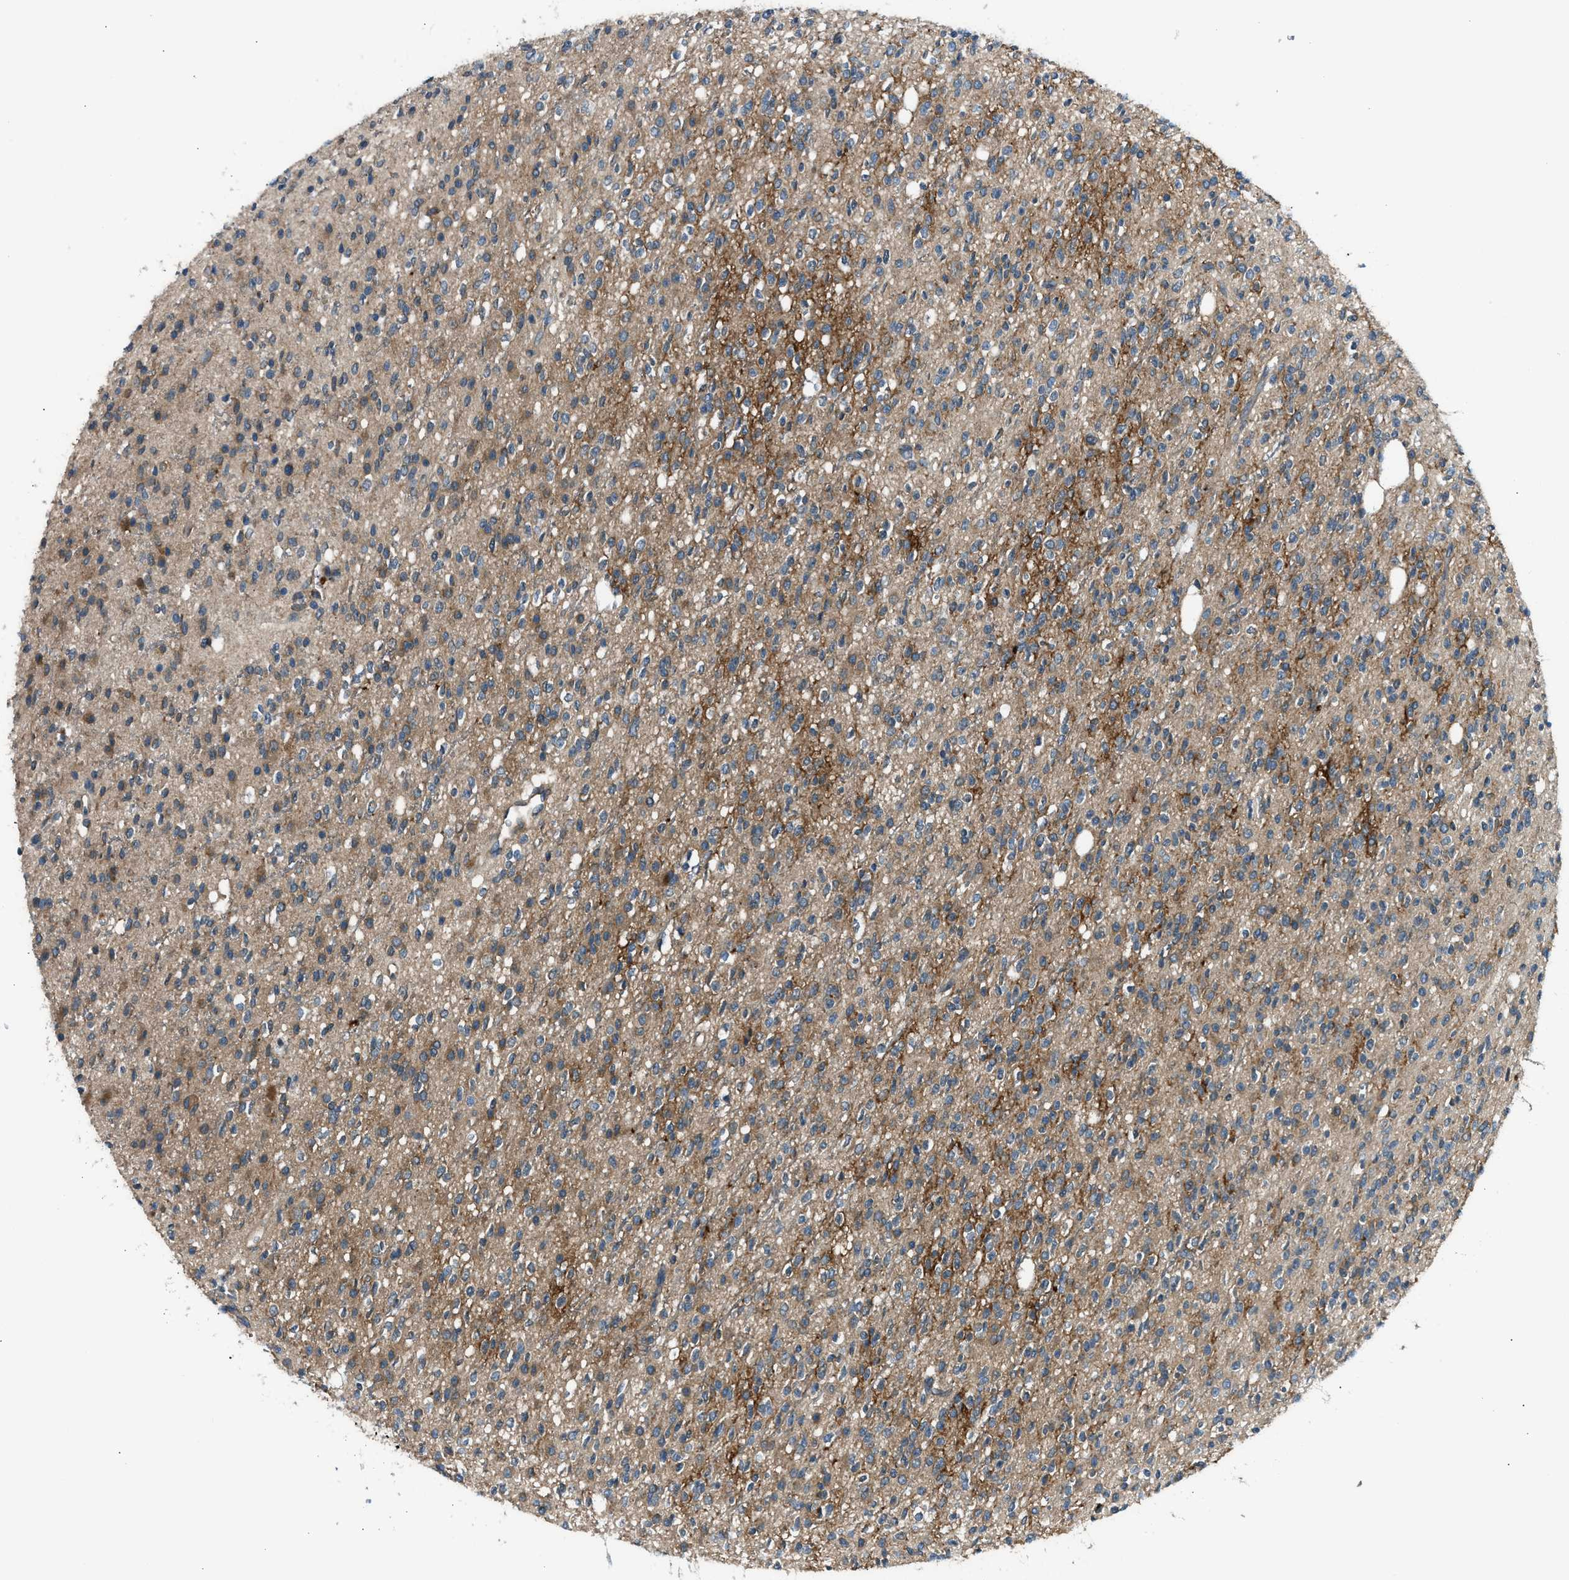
{"staining": {"intensity": "moderate", "quantity": "25%-75%", "location": "cytoplasmic/membranous"}, "tissue": "glioma", "cell_type": "Tumor cells", "image_type": "cancer", "snomed": [{"axis": "morphology", "description": "Glioma, malignant, High grade"}, {"axis": "topography", "description": "Brain"}], "caption": "Glioma stained for a protein (brown) demonstrates moderate cytoplasmic/membranous positive expression in approximately 25%-75% of tumor cells.", "gene": "EDARADD", "patient": {"sex": "male", "age": 34}}